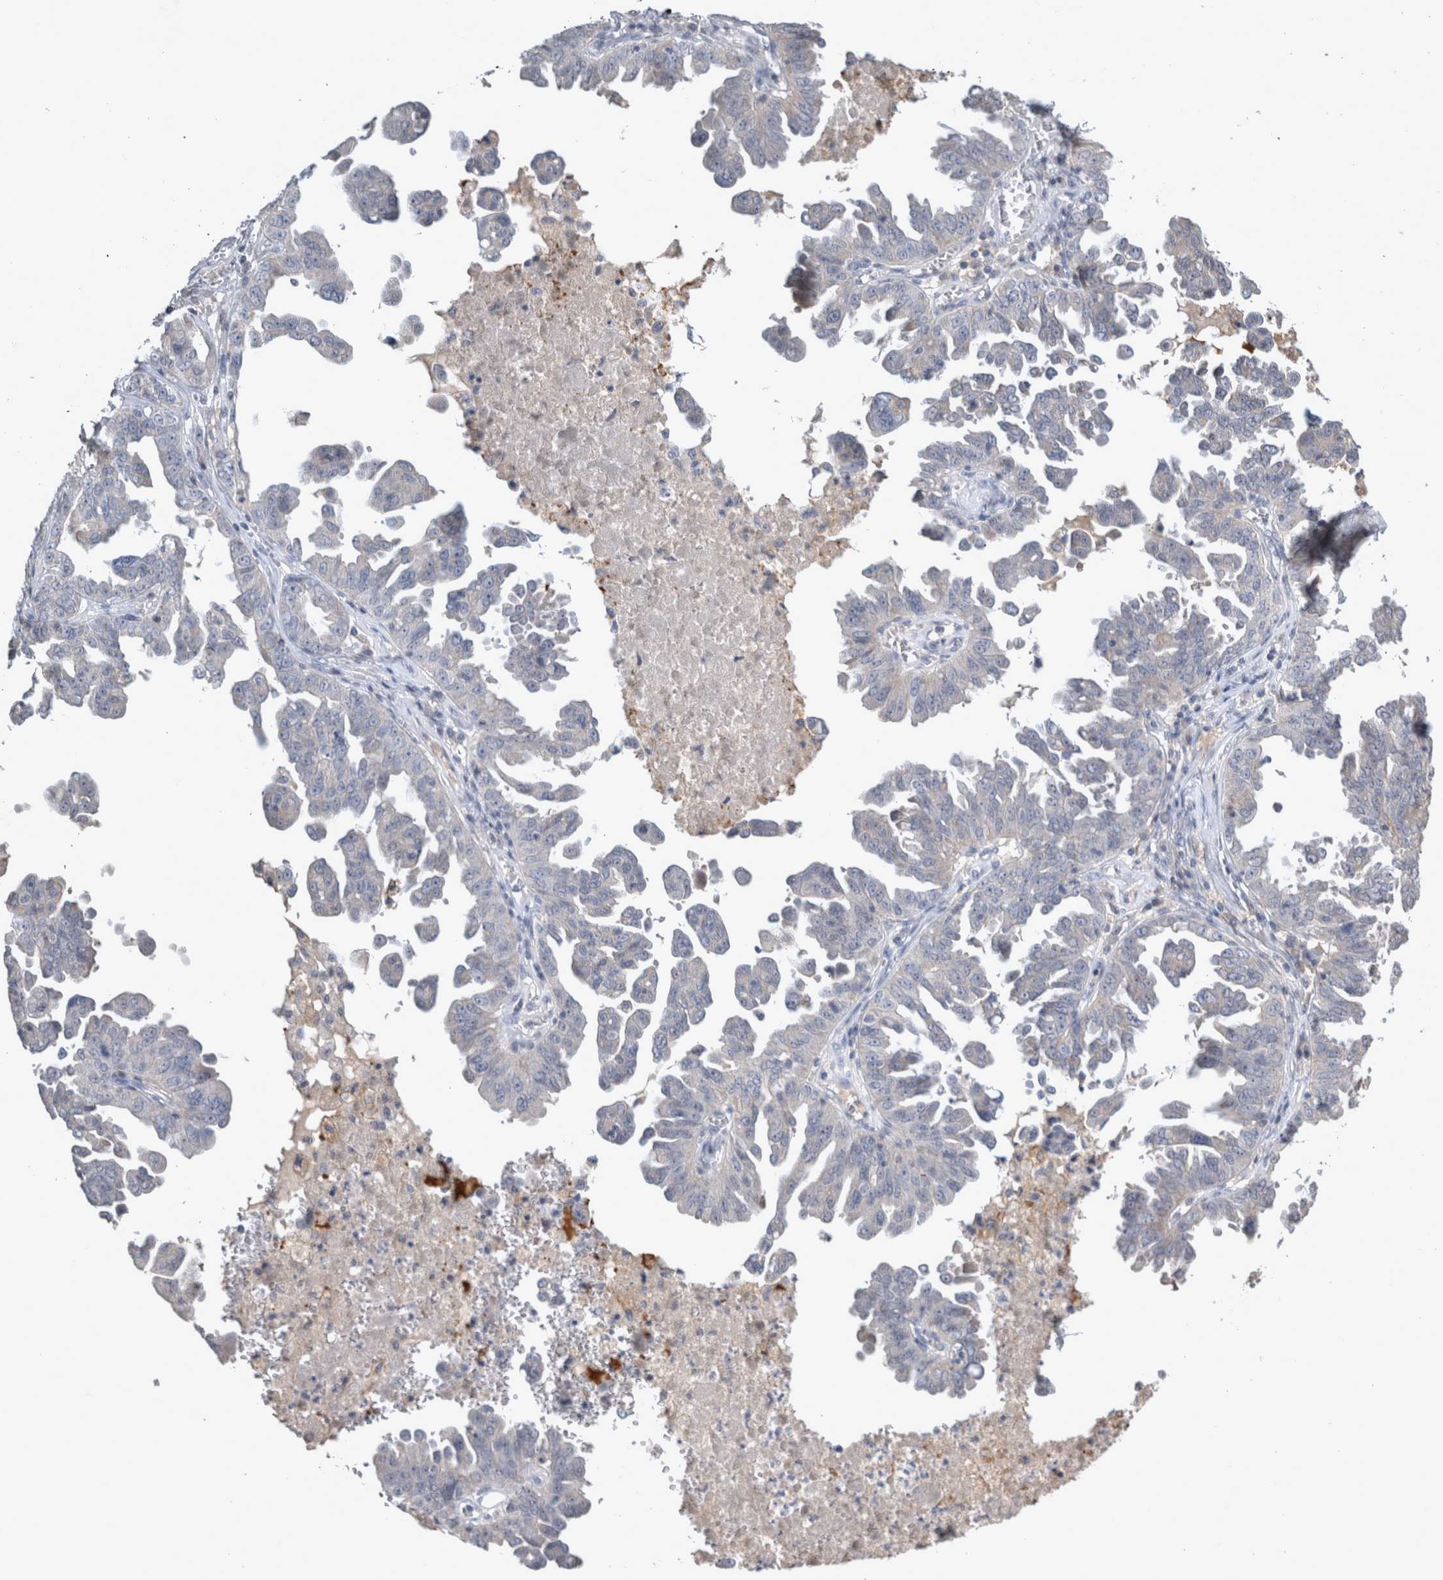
{"staining": {"intensity": "negative", "quantity": "none", "location": "none"}, "tissue": "ovarian cancer", "cell_type": "Tumor cells", "image_type": "cancer", "snomed": [{"axis": "morphology", "description": "Carcinoma, endometroid"}, {"axis": "topography", "description": "Ovary"}], "caption": "Human ovarian cancer stained for a protein using IHC reveals no positivity in tumor cells.", "gene": "SLC22A11", "patient": {"sex": "female", "age": 62}}